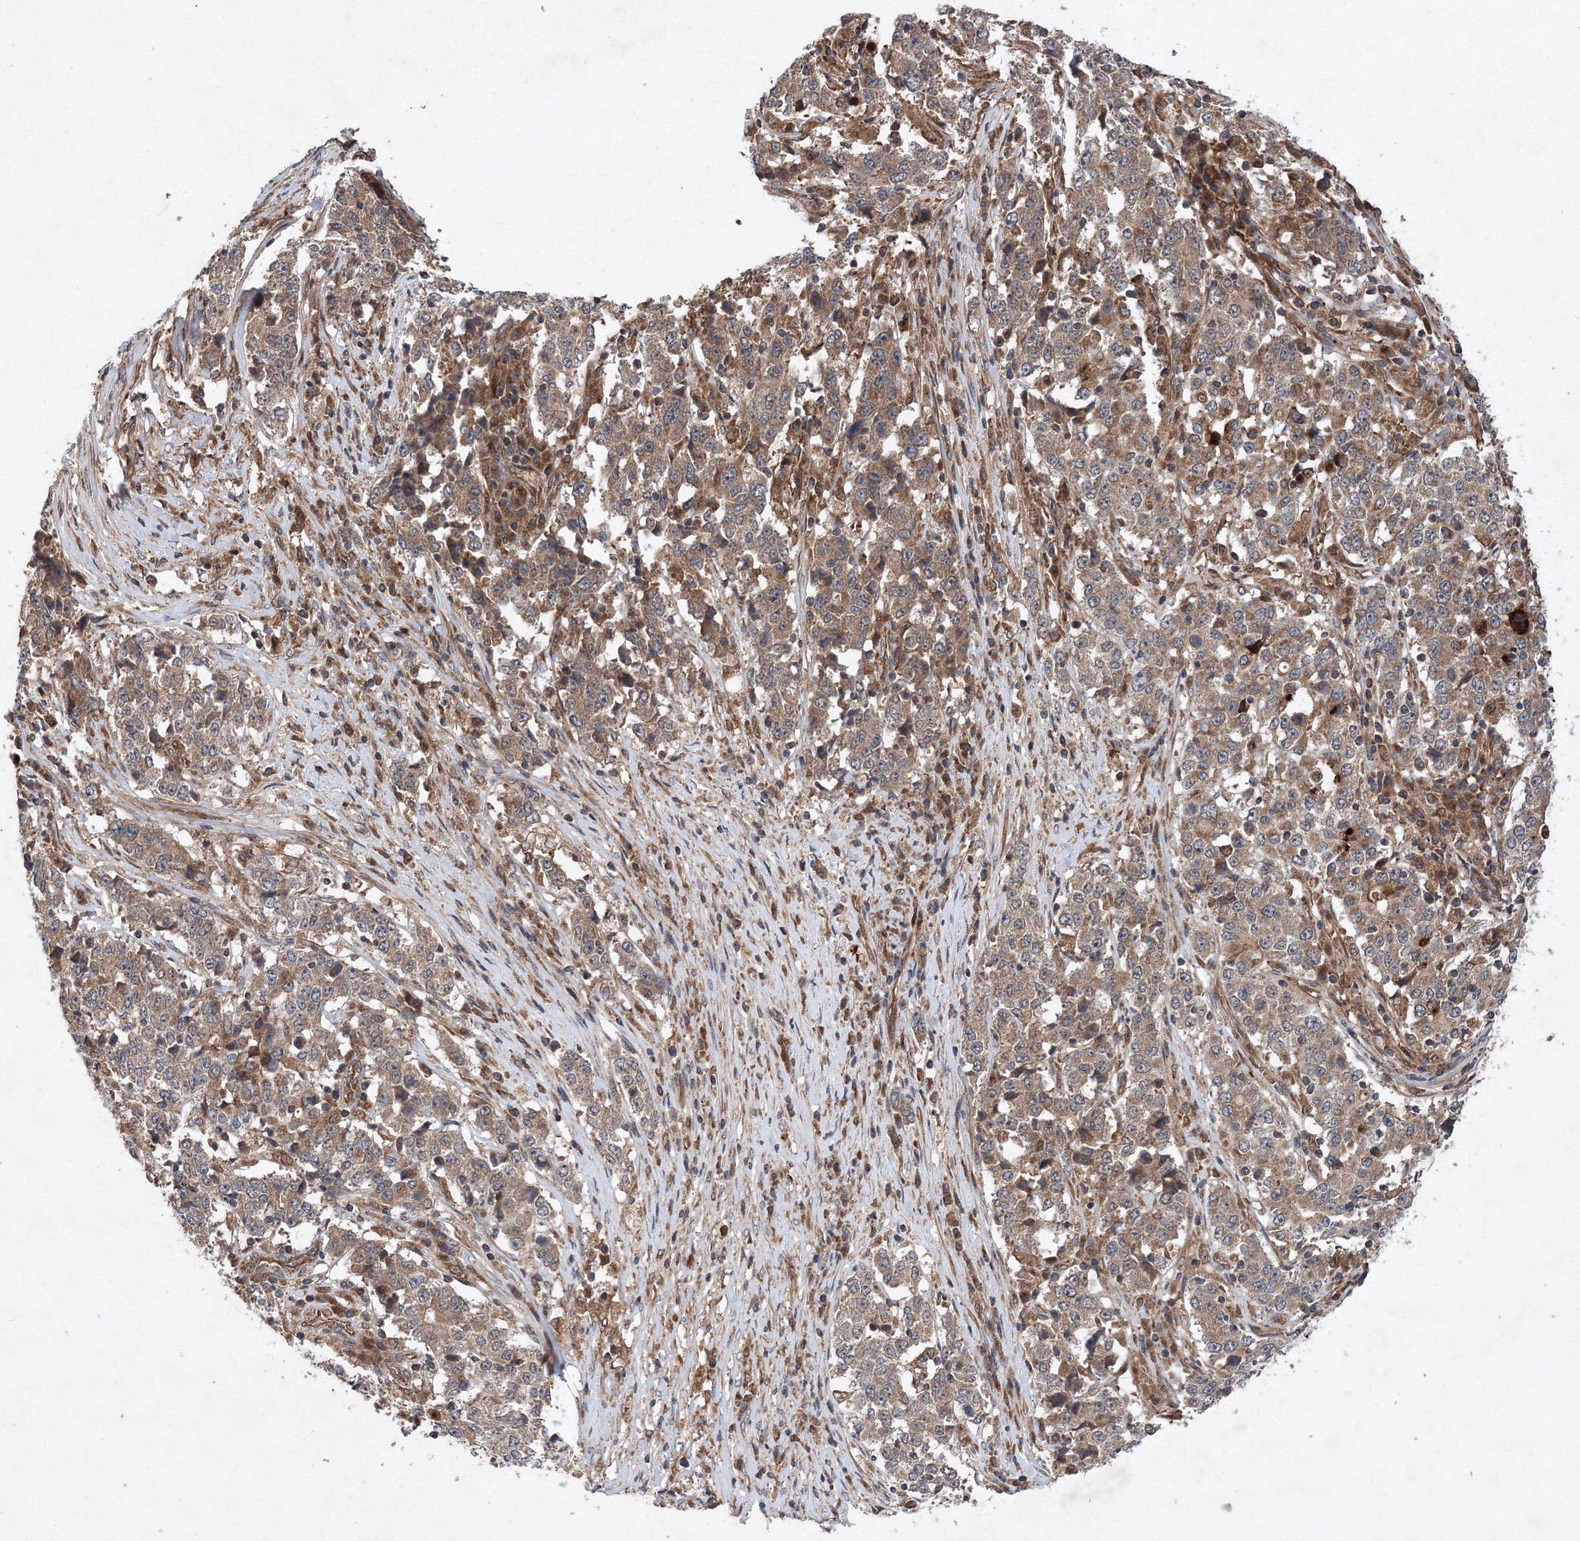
{"staining": {"intensity": "weak", "quantity": ">75%", "location": "cytoplasmic/membranous"}, "tissue": "stomach cancer", "cell_type": "Tumor cells", "image_type": "cancer", "snomed": [{"axis": "morphology", "description": "Adenocarcinoma, NOS"}, {"axis": "topography", "description": "Stomach"}], "caption": "Protein analysis of stomach cancer tissue exhibits weak cytoplasmic/membranous positivity in about >75% of tumor cells.", "gene": "ATG3", "patient": {"sex": "male", "age": 59}}